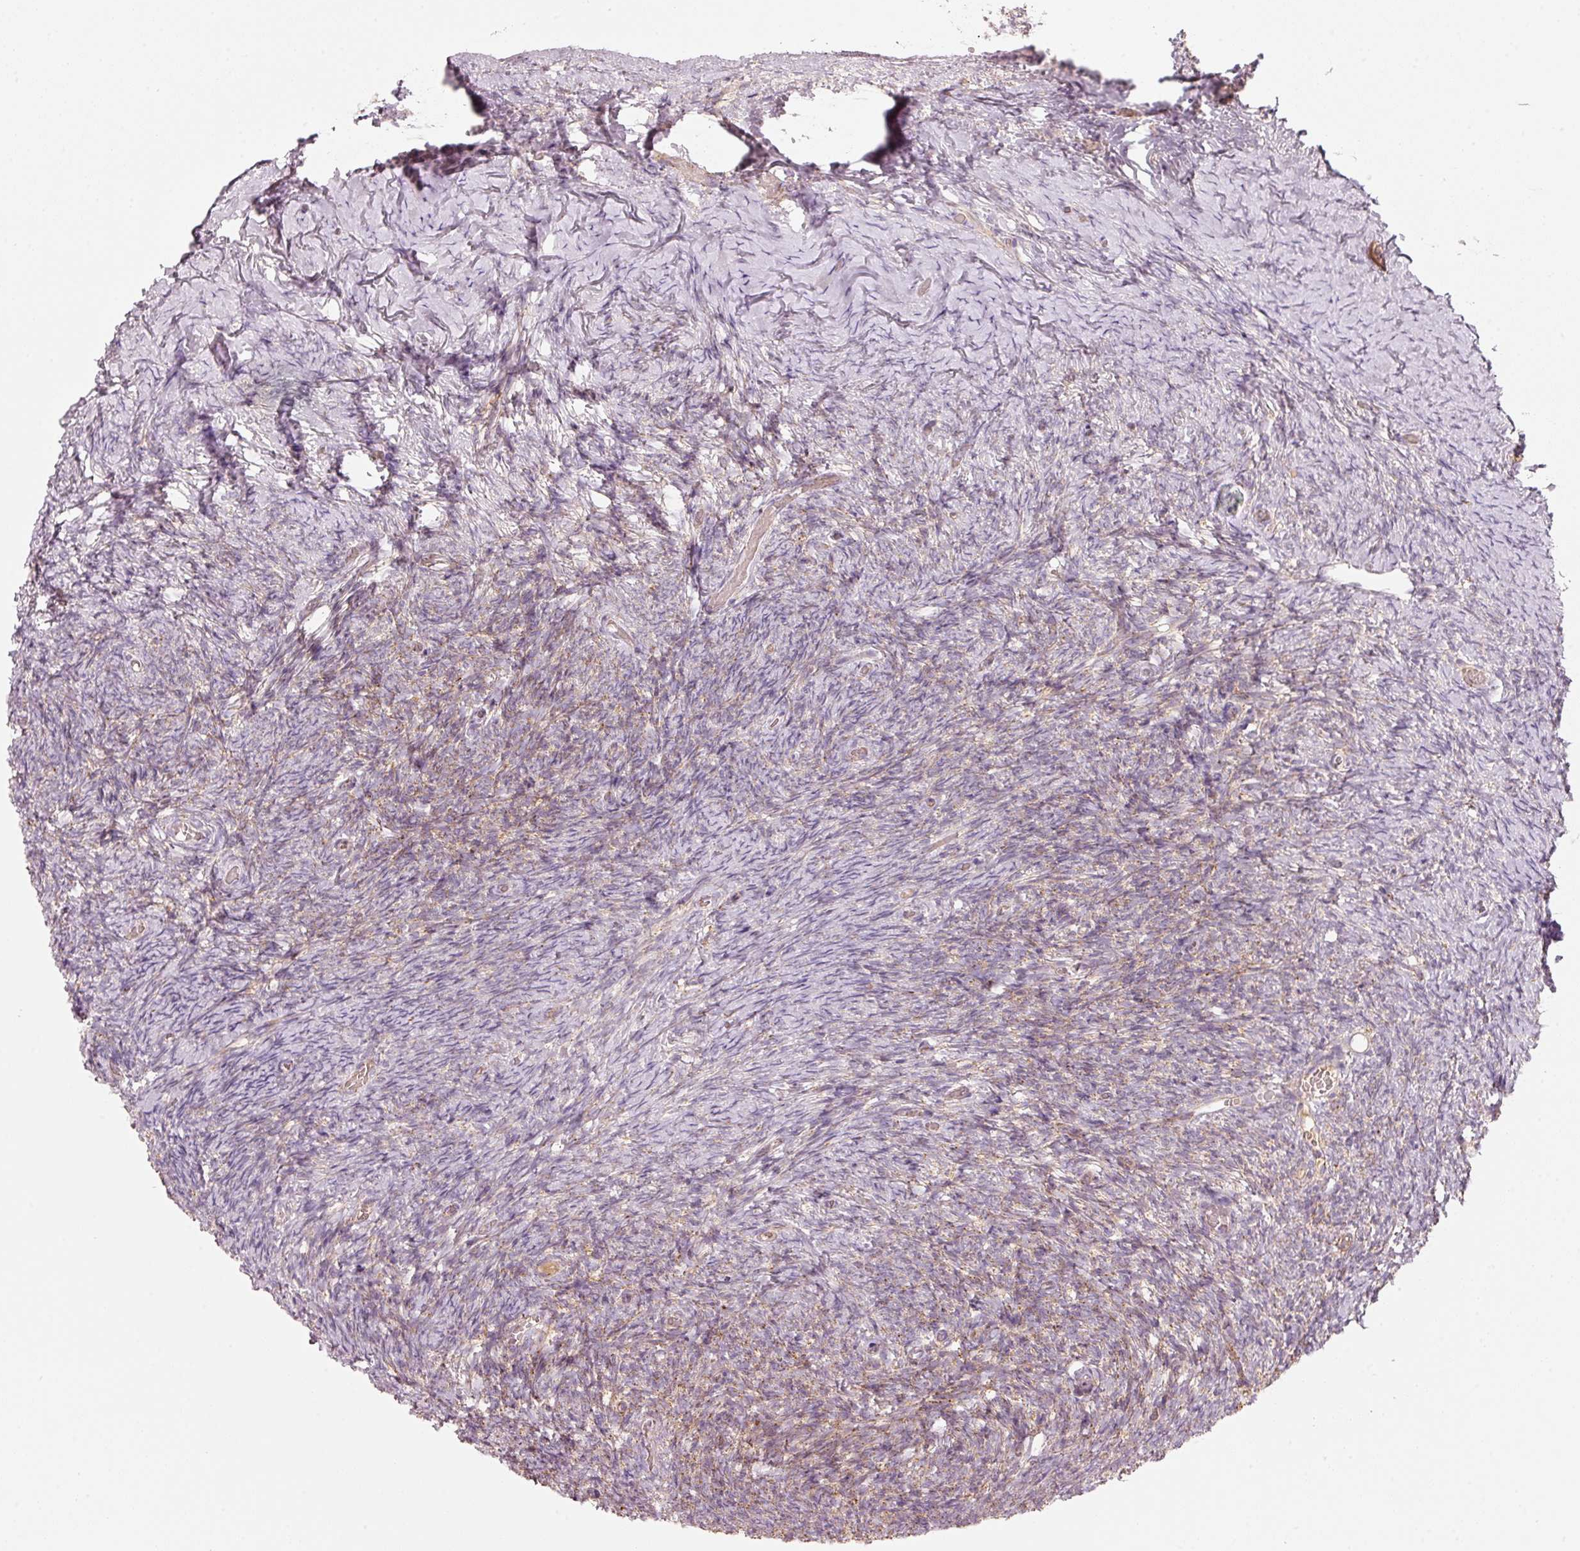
{"staining": {"intensity": "moderate", "quantity": ">75%", "location": "cytoplasmic/membranous"}, "tissue": "ovary", "cell_type": "Follicle cells", "image_type": "normal", "snomed": [{"axis": "morphology", "description": "Normal tissue, NOS"}, {"axis": "topography", "description": "Ovary"}], "caption": "IHC image of unremarkable ovary stained for a protein (brown), which reveals medium levels of moderate cytoplasmic/membranous staining in approximately >75% of follicle cells.", "gene": "C17orf98", "patient": {"sex": "female", "age": 39}}